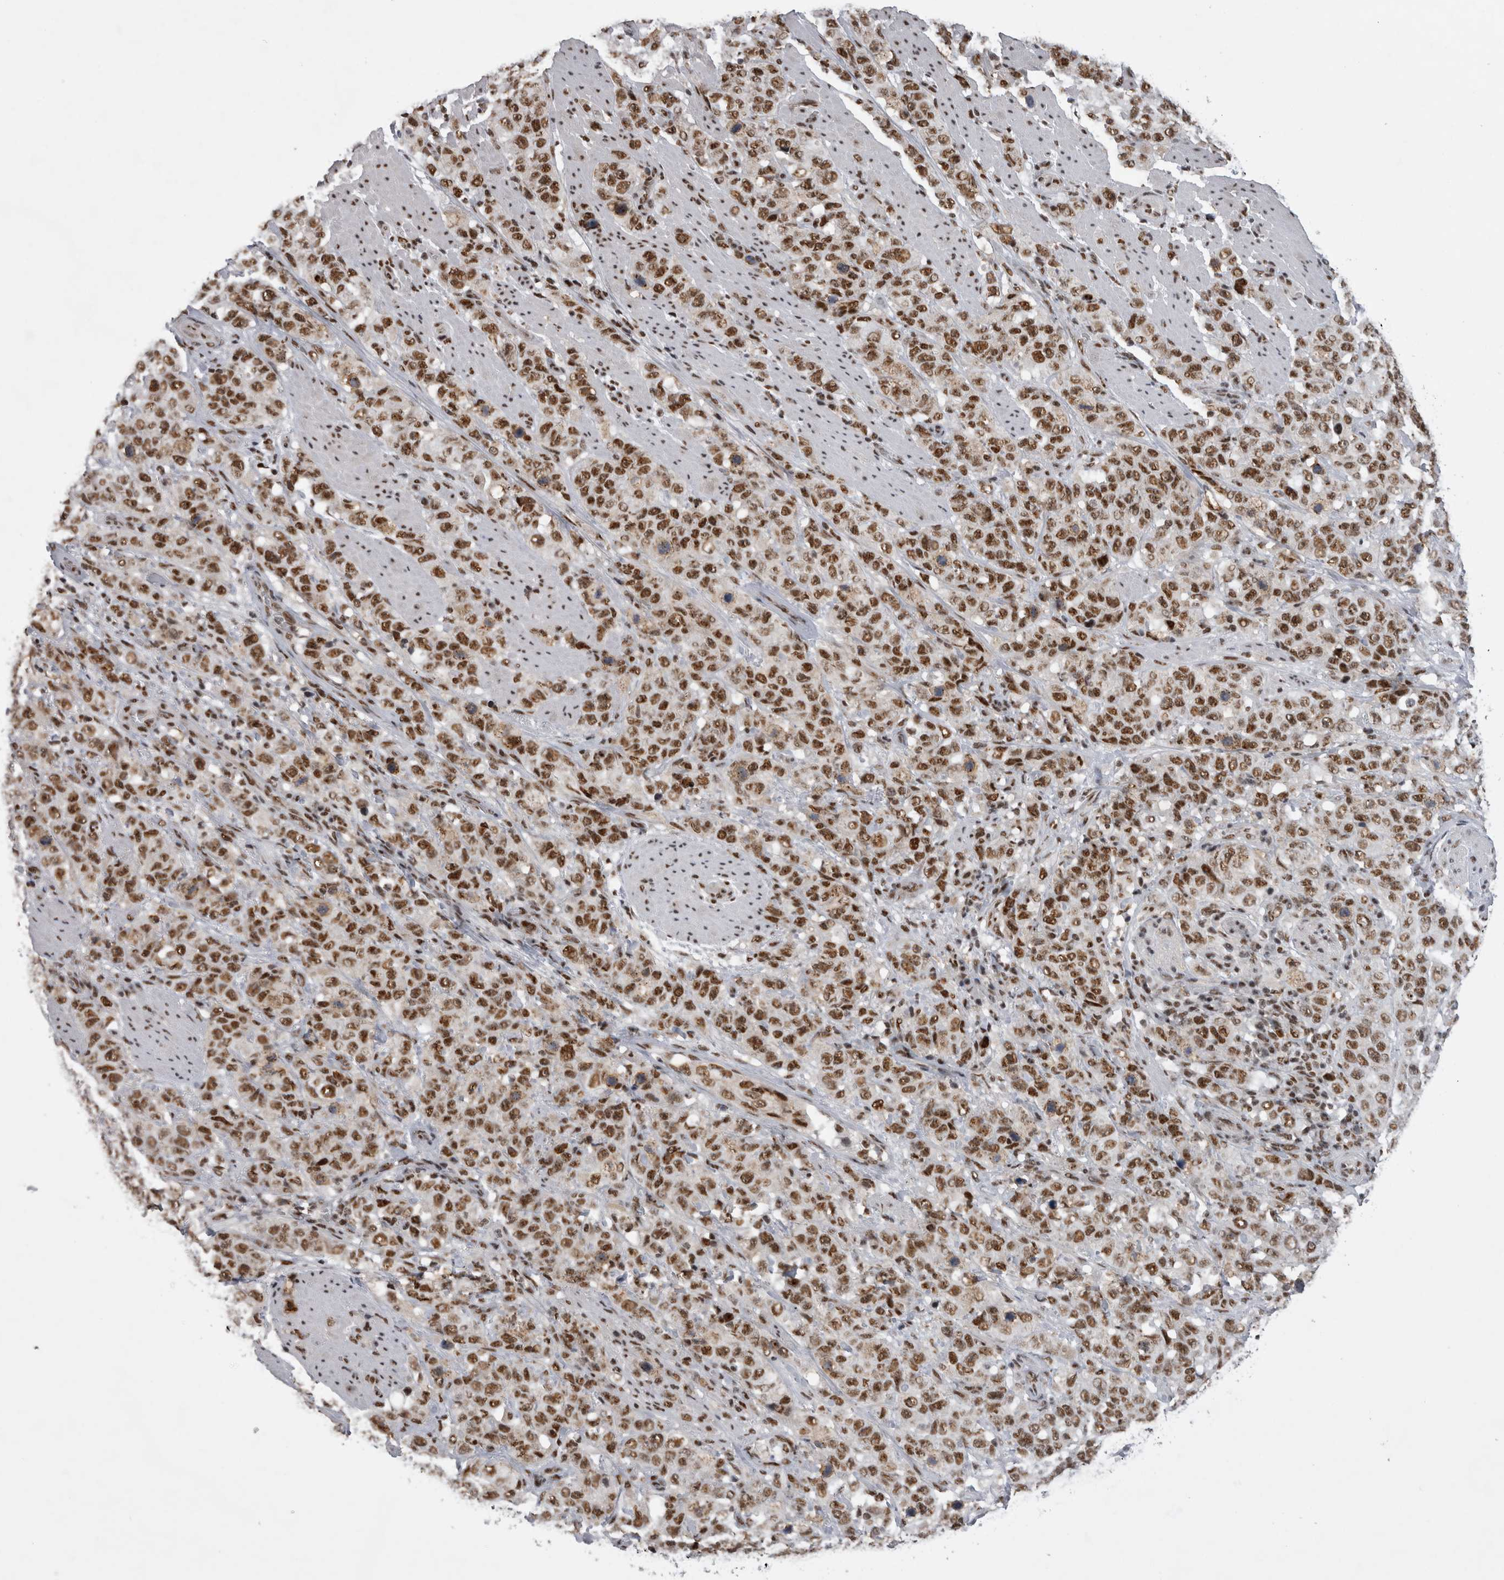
{"staining": {"intensity": "moderate", "quantity": ">75%", "location": "nuclear"}, "tissue": "stomach cancer", "cell_type": "Tumor cells", "image_type": "cancer", "snomed": [{"axis": "morphology", "description": "Adenocarcinoma, NOS"}, {"axis": "topography", "description": "Stomach"}], "caption": "There is medium levels of moderate nuclear expression in tumor cells of adenocarcinoma (stomach), as demonstrated by immunohistochemical staining (brown color).", "gene": "CDK11A", "patient": {"sex": "male", "age": 48}}